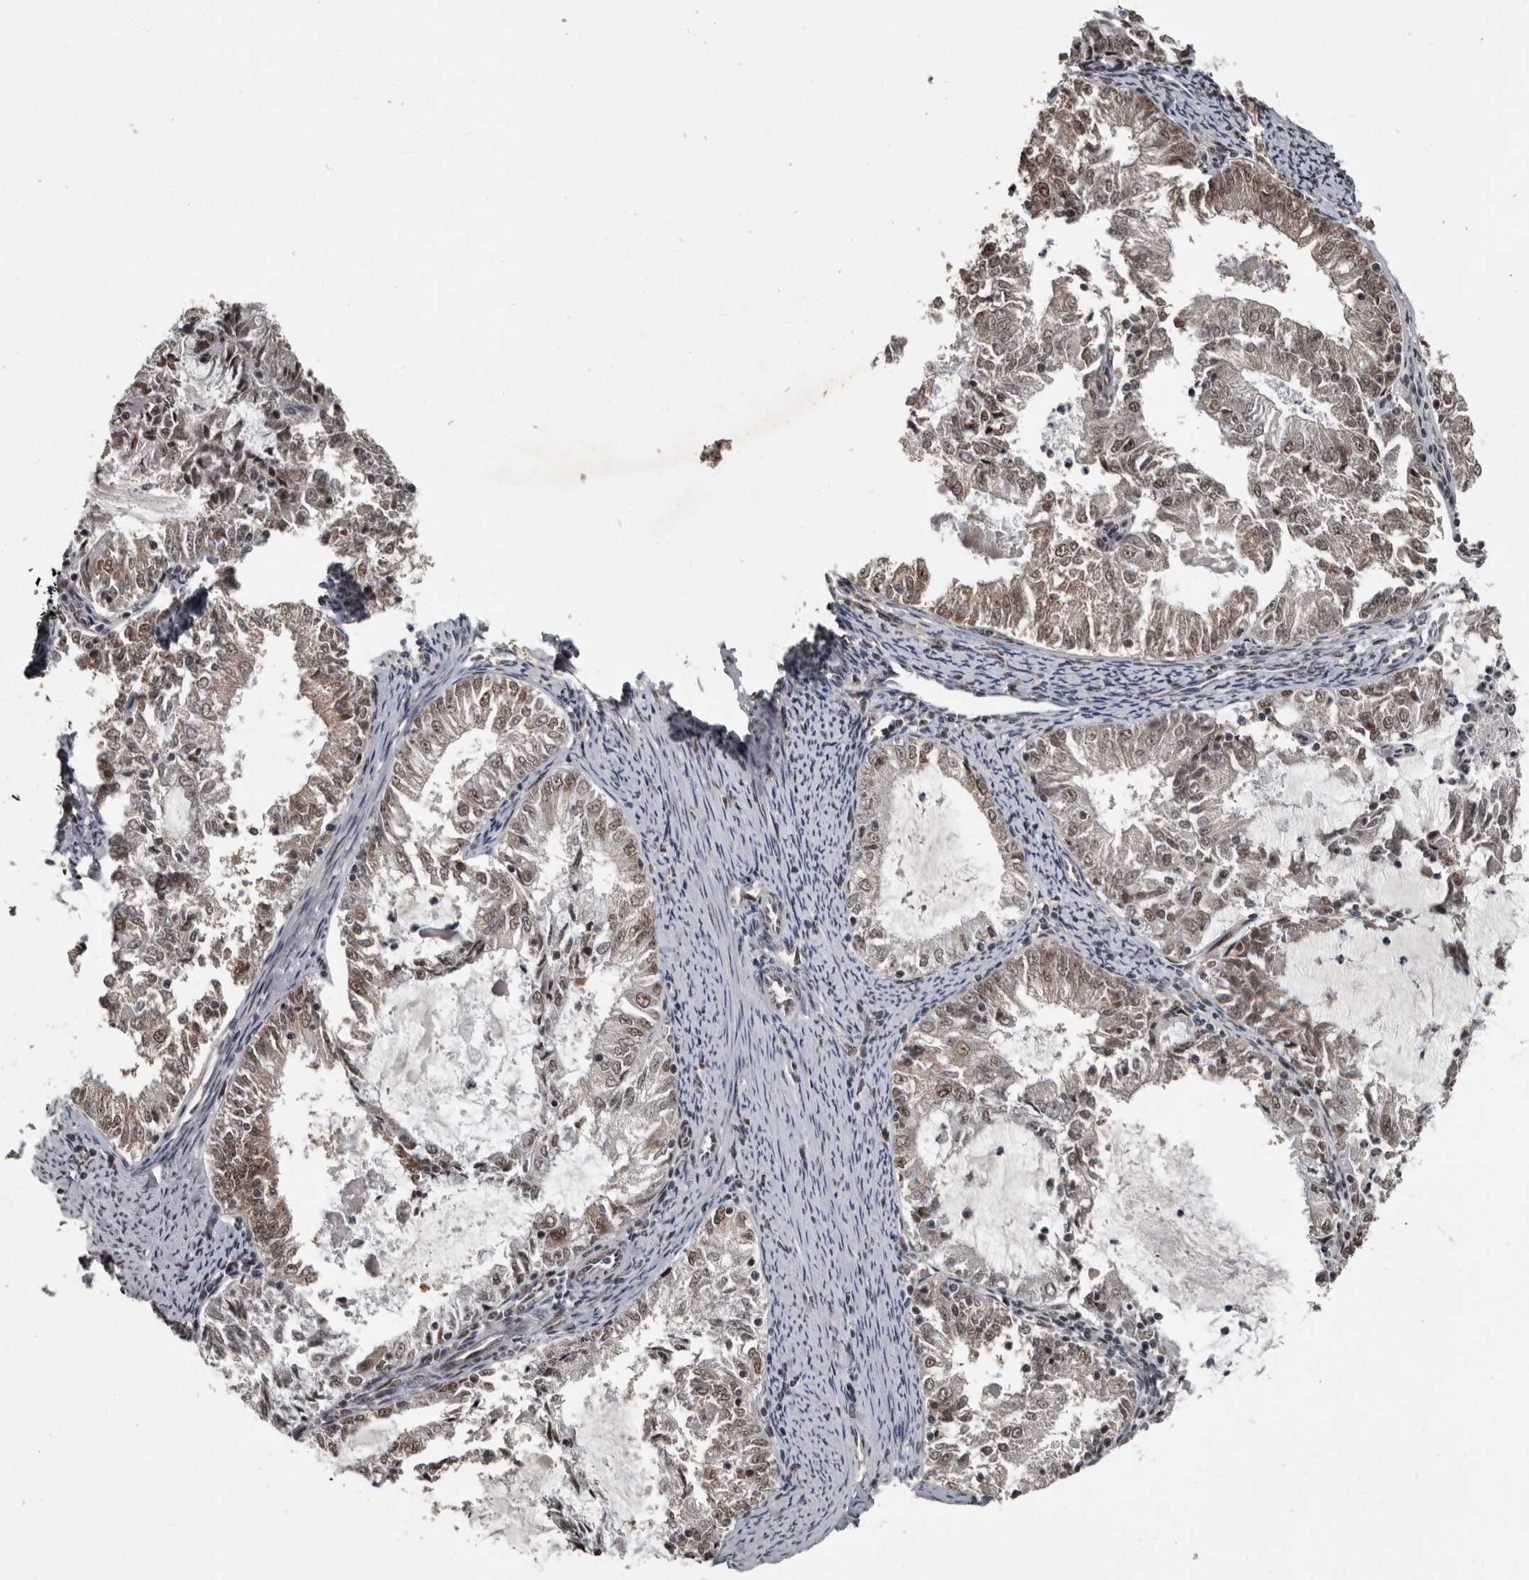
{"staining": {"intensity": "moderate", "quantity": ">75%", "location": "nuclear"}, "tissue": "endometrial cancer", "cell_type": "Tumor cells", "image_type": "cancer", "snomed": [{"axis": "morphology", "description": "Adenocarcinoma, NOS"}, {"axis": "topography", "description": "Endometrium"}], "caption": "Immunohistochemical staining of human endometrial cancer (adenocarcinoma) reveals moderate nuclear protein positivity in approximately >75% of tumor cells.", "gene": "CHD1L", "patient": {"sex": "female", "age": 57}}